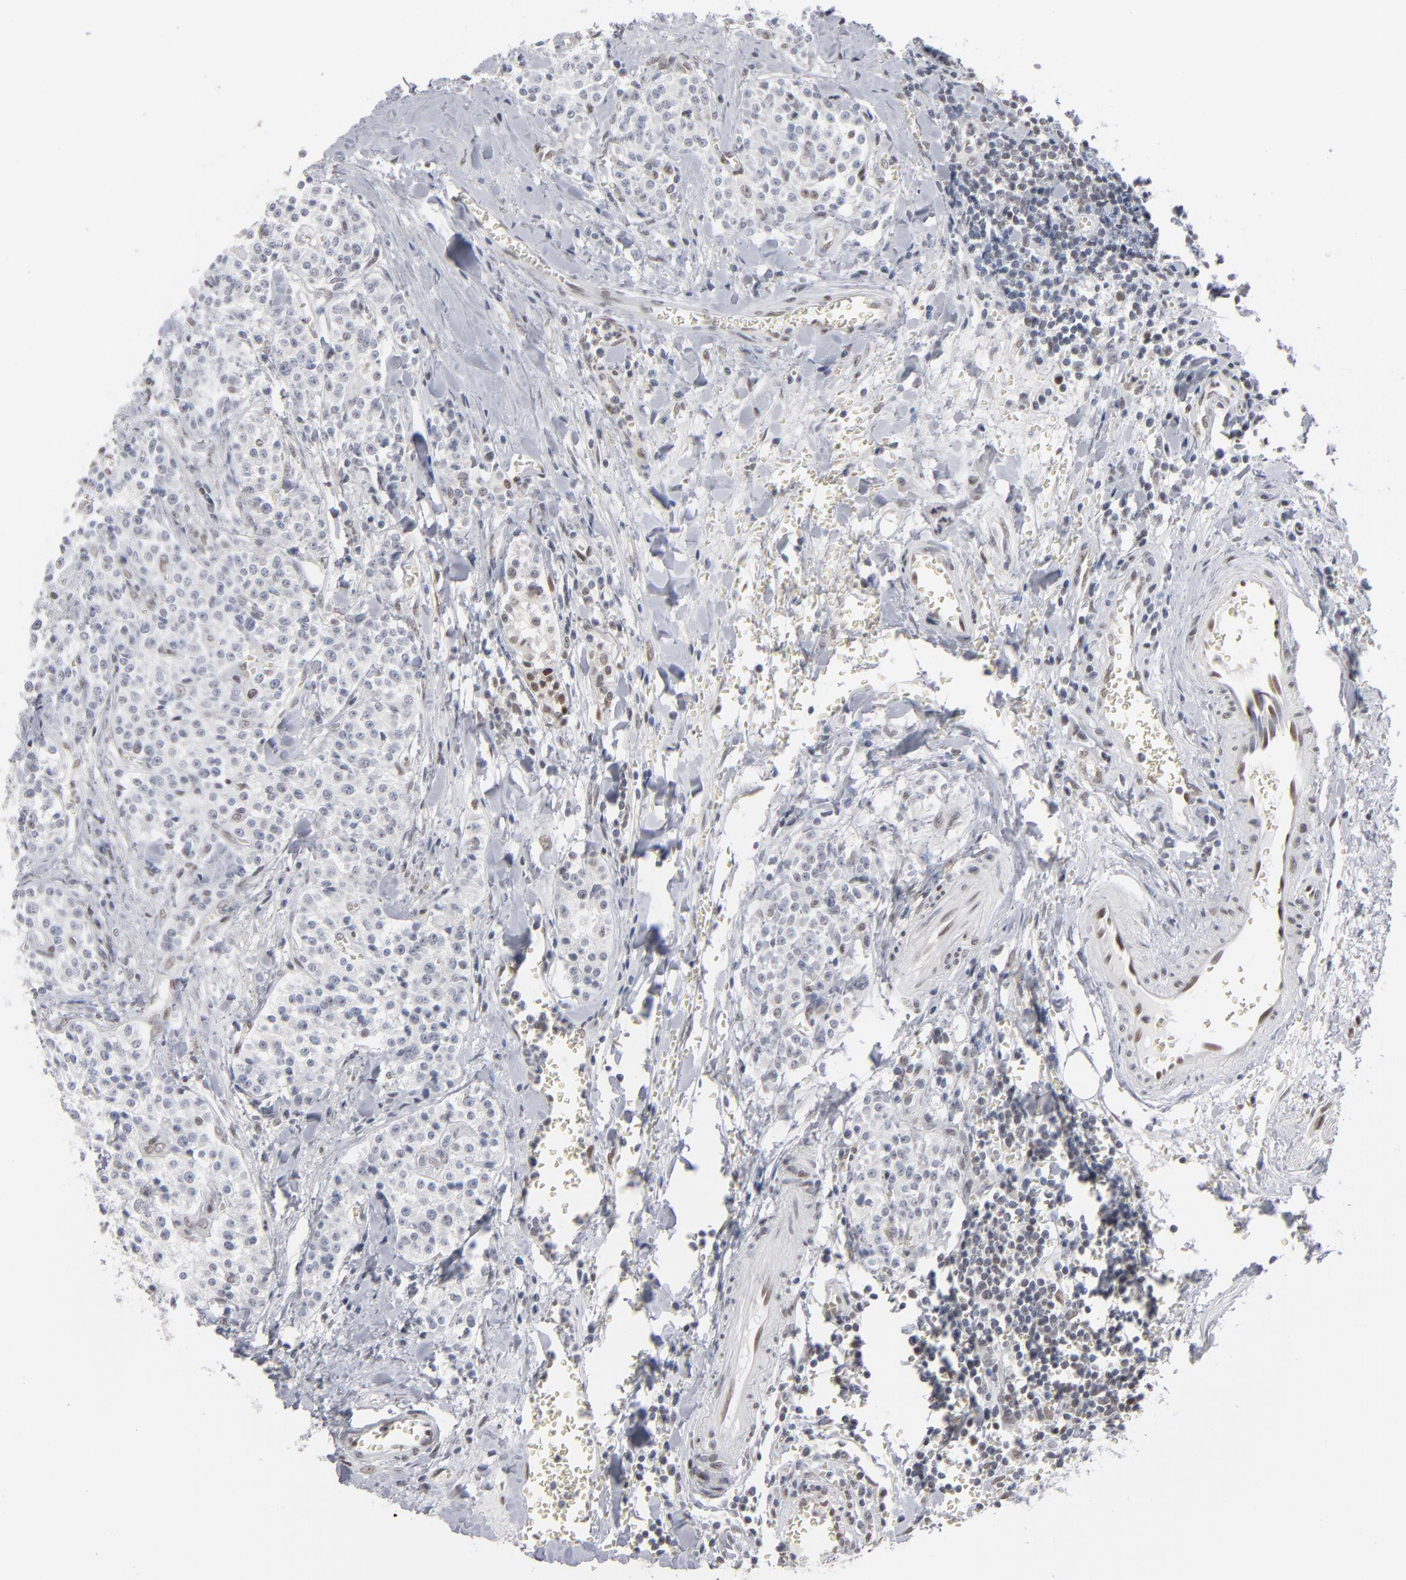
{"staining": {"intensity": "negative", "quantity": "none", "location": "none"}, "tissue": "carcinoid", "cell_type": "Tumor cells", "image_type": "cancer", "snomed": [{"axis": "morphology", "description": "Carcinoid, malignant, NOS"}, {"axis": "topography", "description": "Stomach"}], "caption": "The immunohistochemistry histopathology image has no significant expression in tumor cells of carcinoid tissue.", "gene": "IRF9", "patient": {"sex": "female", "age": 76}}